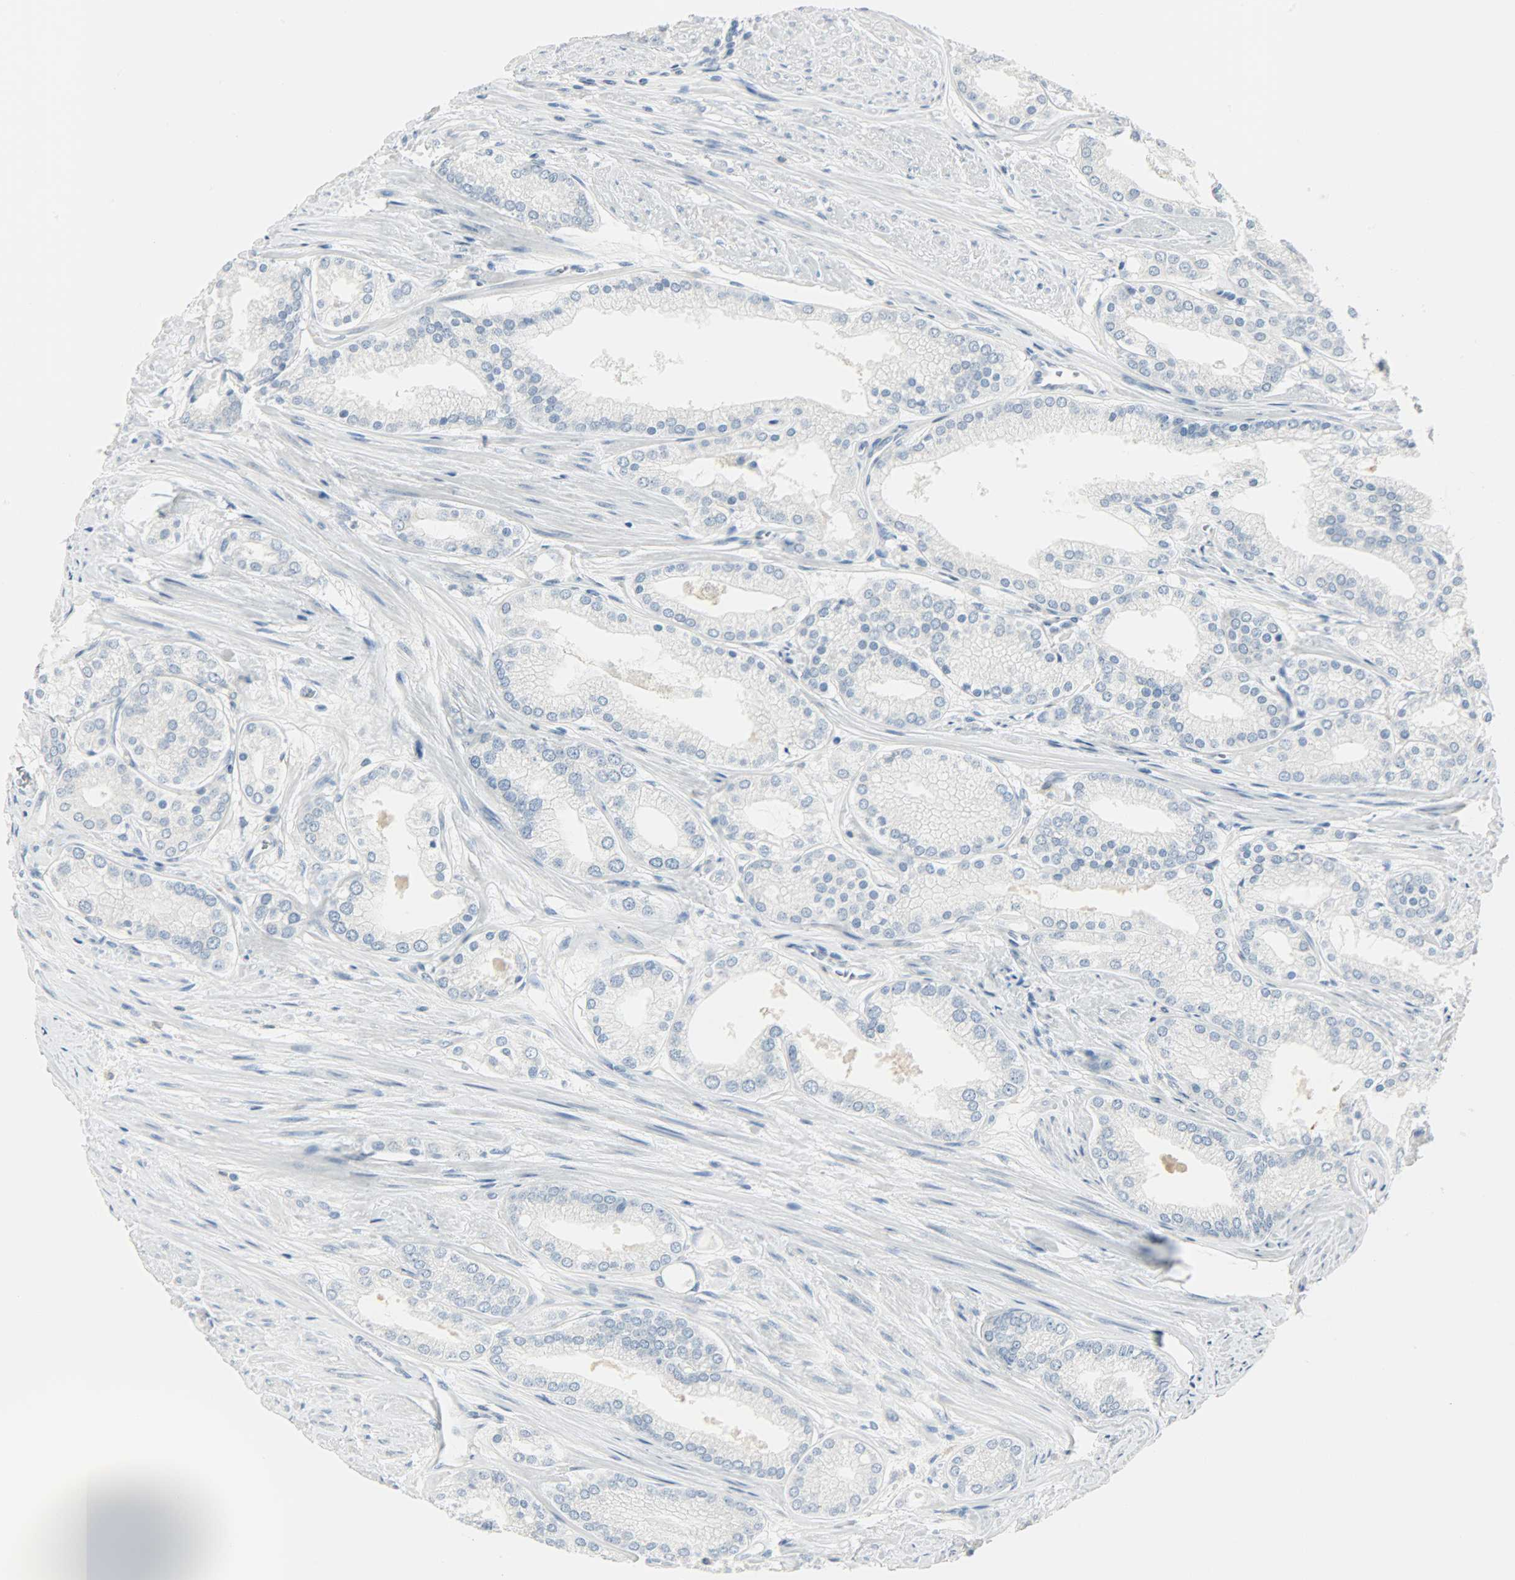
{"staining": {"intensity": "negative", "quantity": "none", "location": "none"}, "tissue": "prostate cancer", "cell_type": "Tumor cells", "image_type": "cancer", "snomed": [{"axis": "morphology", "description": "Adenocarcinoma, High grade"}, {"axis": "topography", "description": "Prostate"}], "caption": "Immunohistochemistry micrograph of neoplastic tissue: human prostate adenocarcinoma (high-grade) stained with DAB reveals no significant protein expression in tumor cells. Nuclei are stained in blue.", "gene": "KIT", "patient": {"sex": "male", "age": 61}}